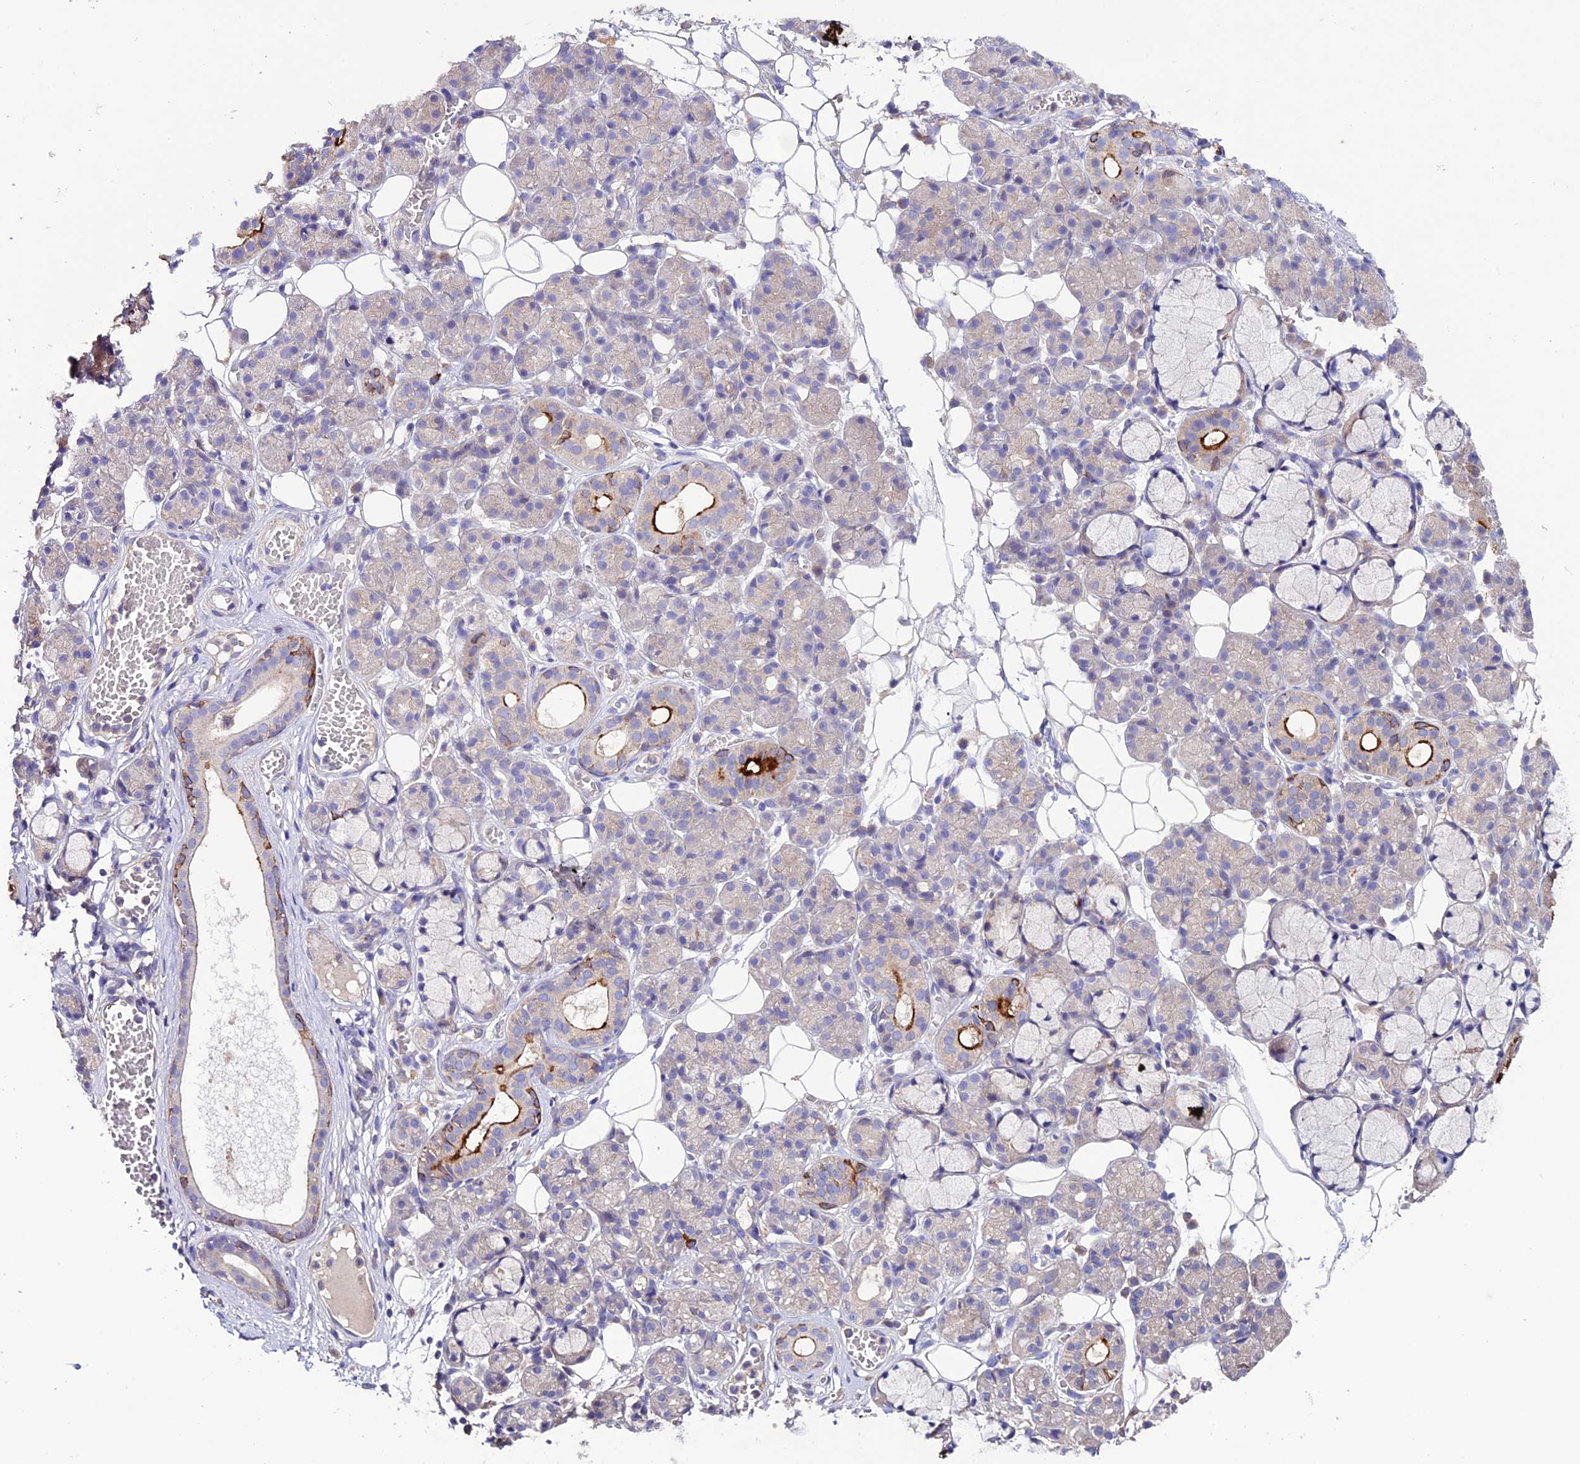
{"staining": {"intensity": "strong", "quantity": "<25%", "location": "cytoplasmic/membranous,nuclear"}, "tissue": "salivary gland", "cell_type": "Glandular cells", "image_type": "normal", "snomed": [{"axis": "morphology", "description": "Normal tissue, NOS"}, {"axis": "topography", "description": "Salivary gland"}], "caption": "Immunohistochemistry photomicrograph of normal human salivary gland stained for a protein (brown), which displays medium levels of strong cytoplasmic/membranous,nuclear expression in about <25% of glandular cells.", "gene": "BRME1", "patient": {"sex": "male", "age": 63}}